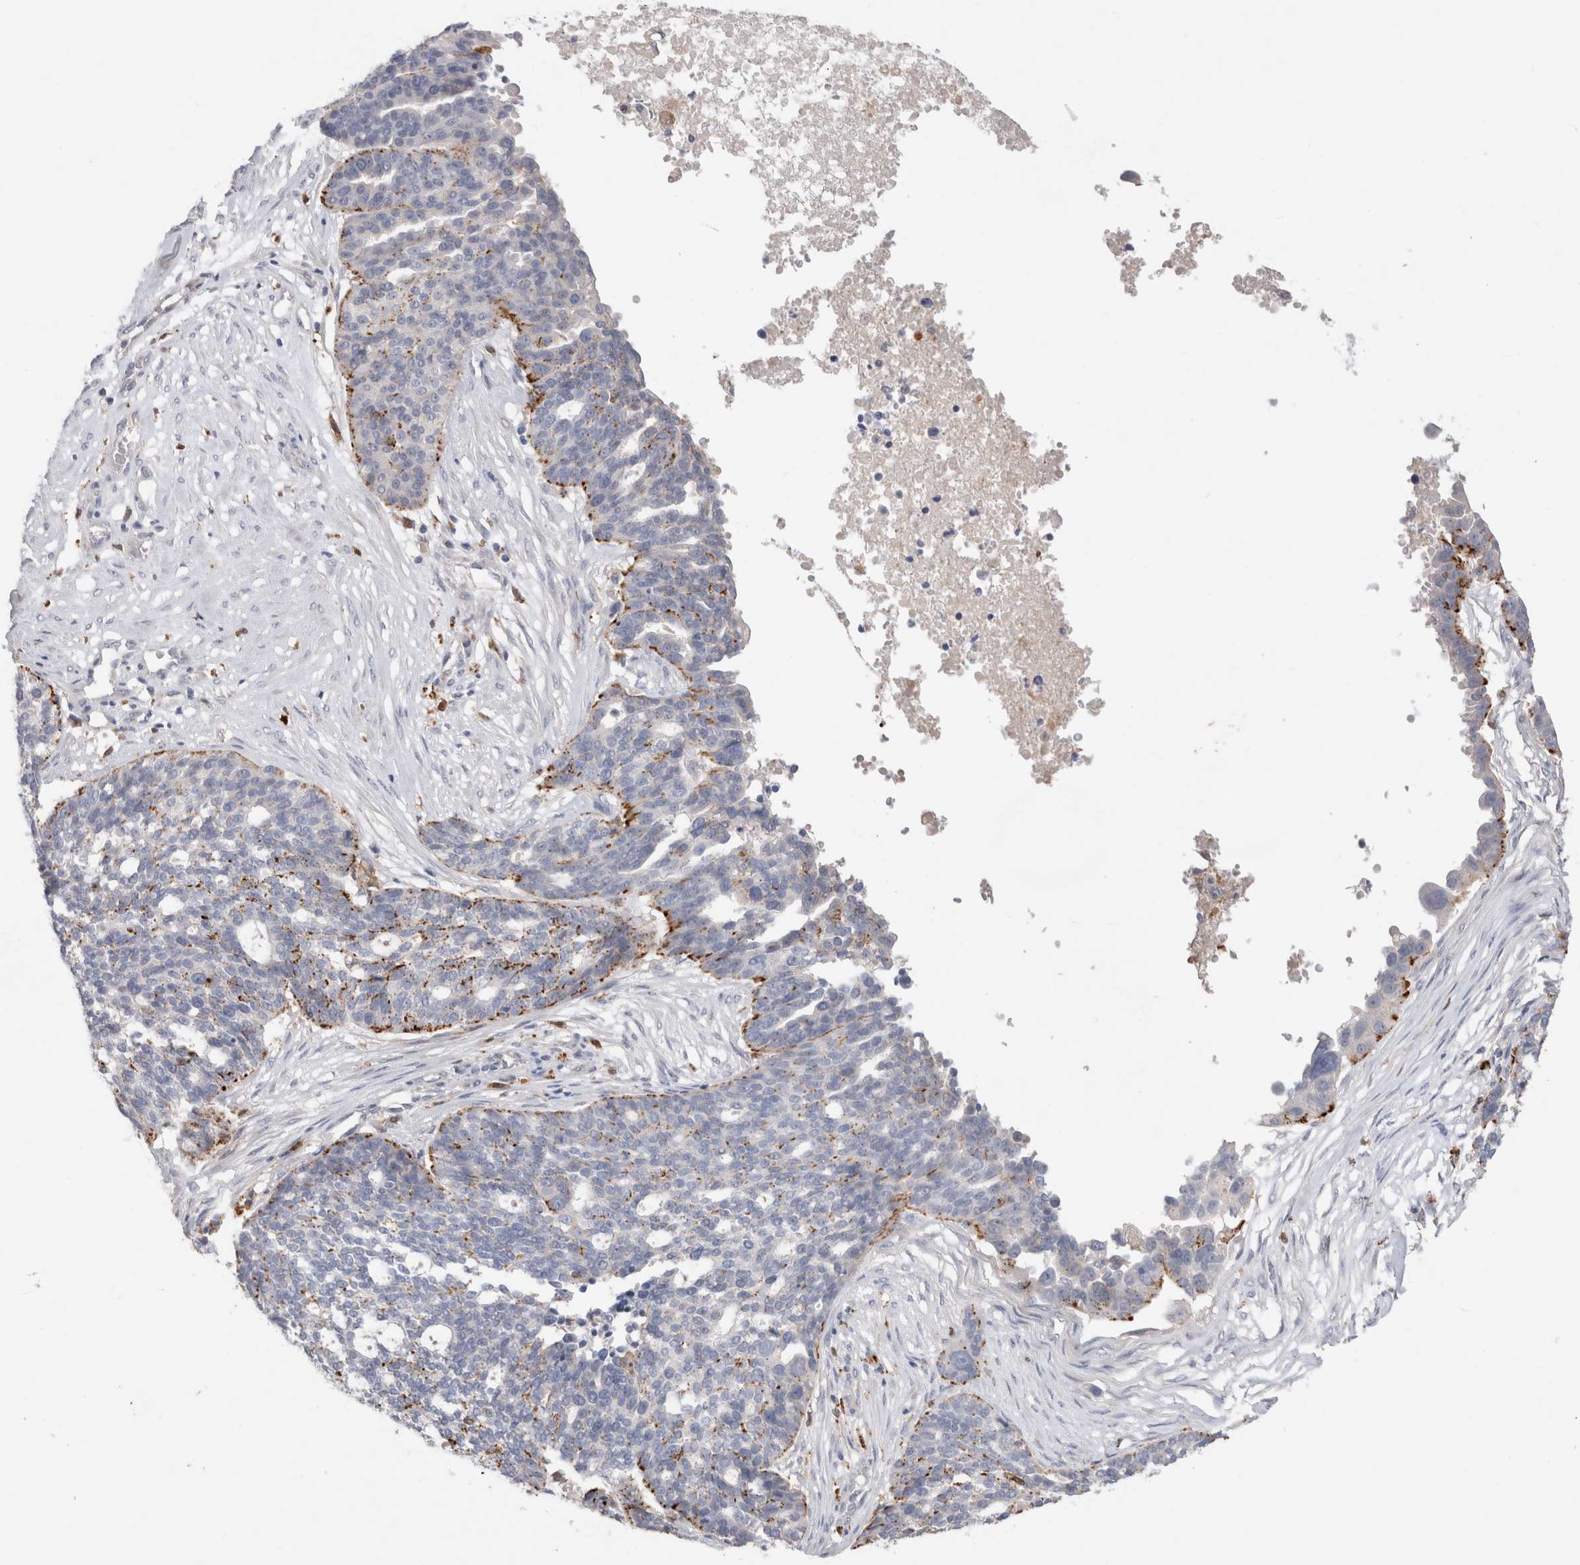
{"staining": {"intensity": "strong", "quantity": "<25%", "location": "cytoplasmic/membranous"}, "tissue": "ovarian cancer", "cell_type": "Tumor cells", "image_type": "cancer", "snomed": [{"axis": "morphology", "description": "Cystadenocarcinoma, serous, NOS"}, {"axis": "topography", "description": "Ovary"}], "caption": "Human ovarian cancer (serous cystadenocarcinoma) stained for a protein (brown) reveals strong cytoplasmic/membranous positive expression in about <25% of tumor cells.", "gene": "HPGDS", "patient": {"sex": "female", "age": 59}}